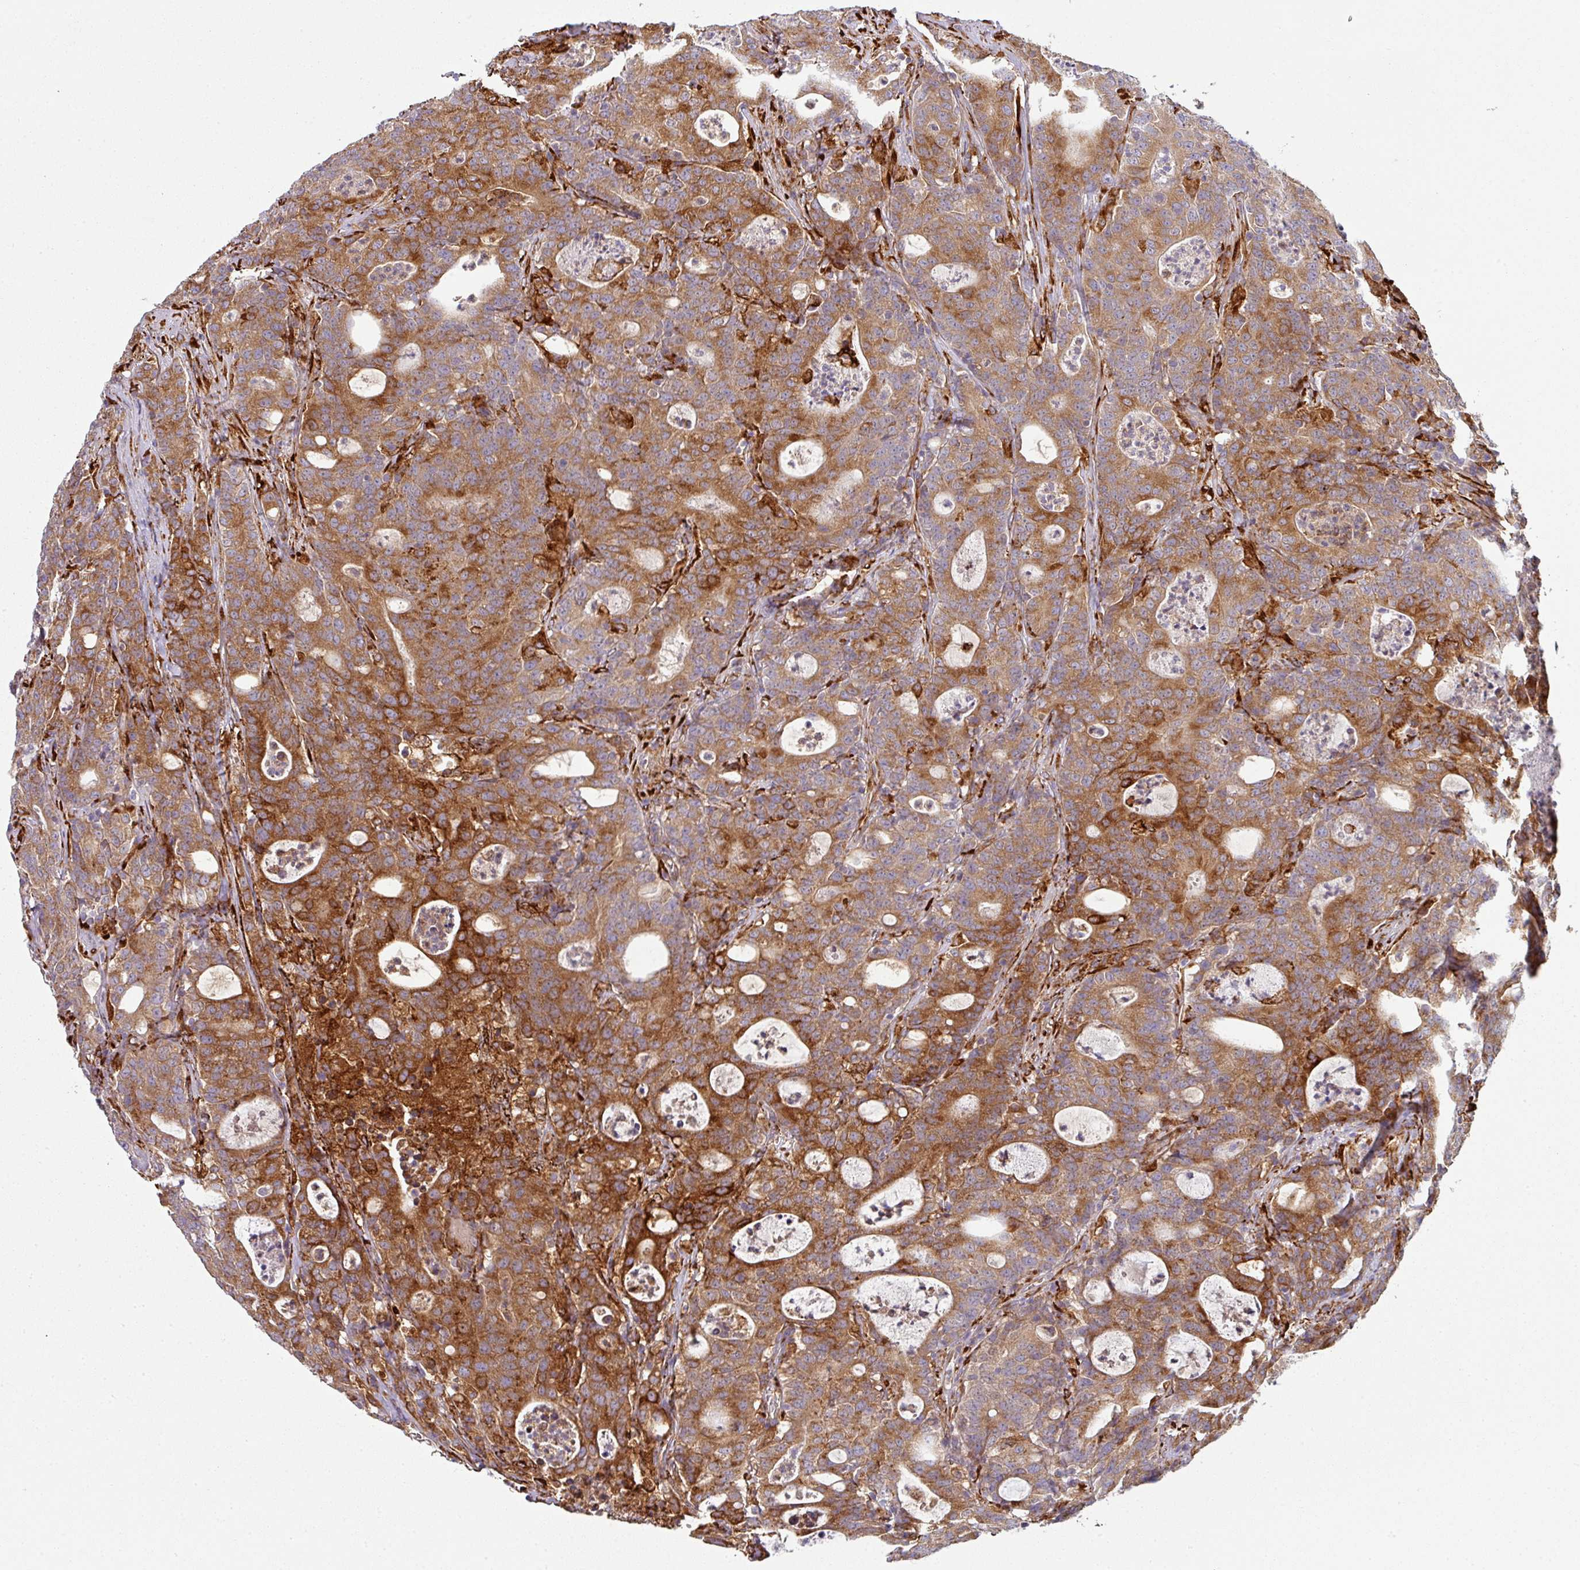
{"staining": {"intensity": "strong", "quantity": ">75%", "location": "cytoplasmic/membranous"}, "tissue": "colorectal cancer", "cell_type": "Tumor cells", "image_type": "cancer", "snomed": [{"axis": "morphology", "description": "Adenocarcinoma, NOS"}, {"axis": "topography", "description": "Colon"}], "caption": "The histopathology image shows staining of colorectal adenocarcinoma, revealing strong cytoplasmic/membranous protein expression (brown color) within tumor cells. (IHC, brightfield microscopy, high magnification).", "gene": "ZNF268", "patient": {"sex": "male", "age": 83}}